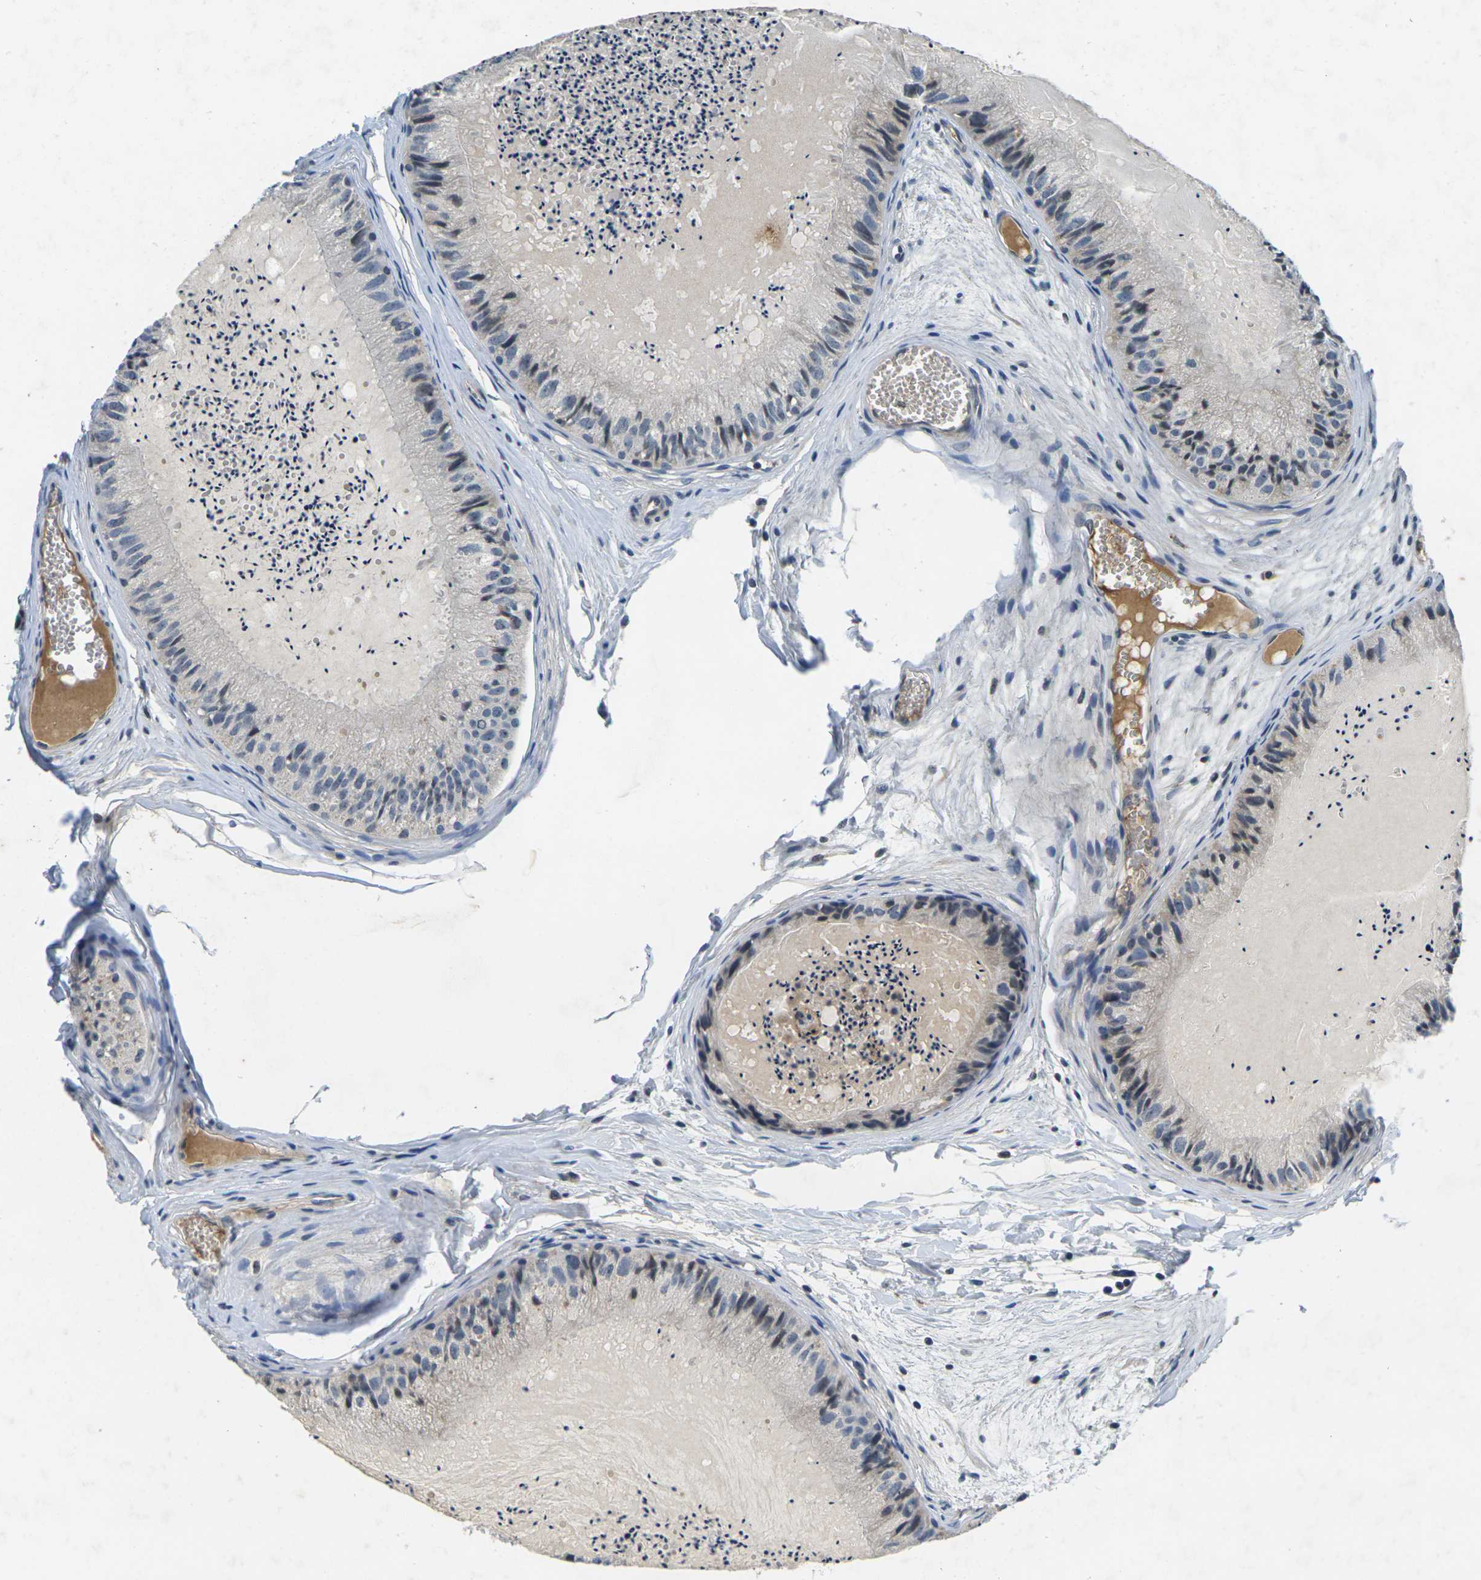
{"staining": {"intensity": "weak", "quantity": "<25%", "location": "nuclear"}, "tissue": "epididymis", "cell_type": "Glandular cells", "image_type": "normal", "snomed": [{"axis": "morphology", "description": "Normal tissue, NOS"}, {"axis": "topography", "description": "Epididymis"}], "caption": "Immunohistochemistry image of normal epididymis: epididymis stained with DAB displays no significant protein staining in glandular cells.", "gene": "C1QC", "patient": {"sex": "male", "age": 31}}